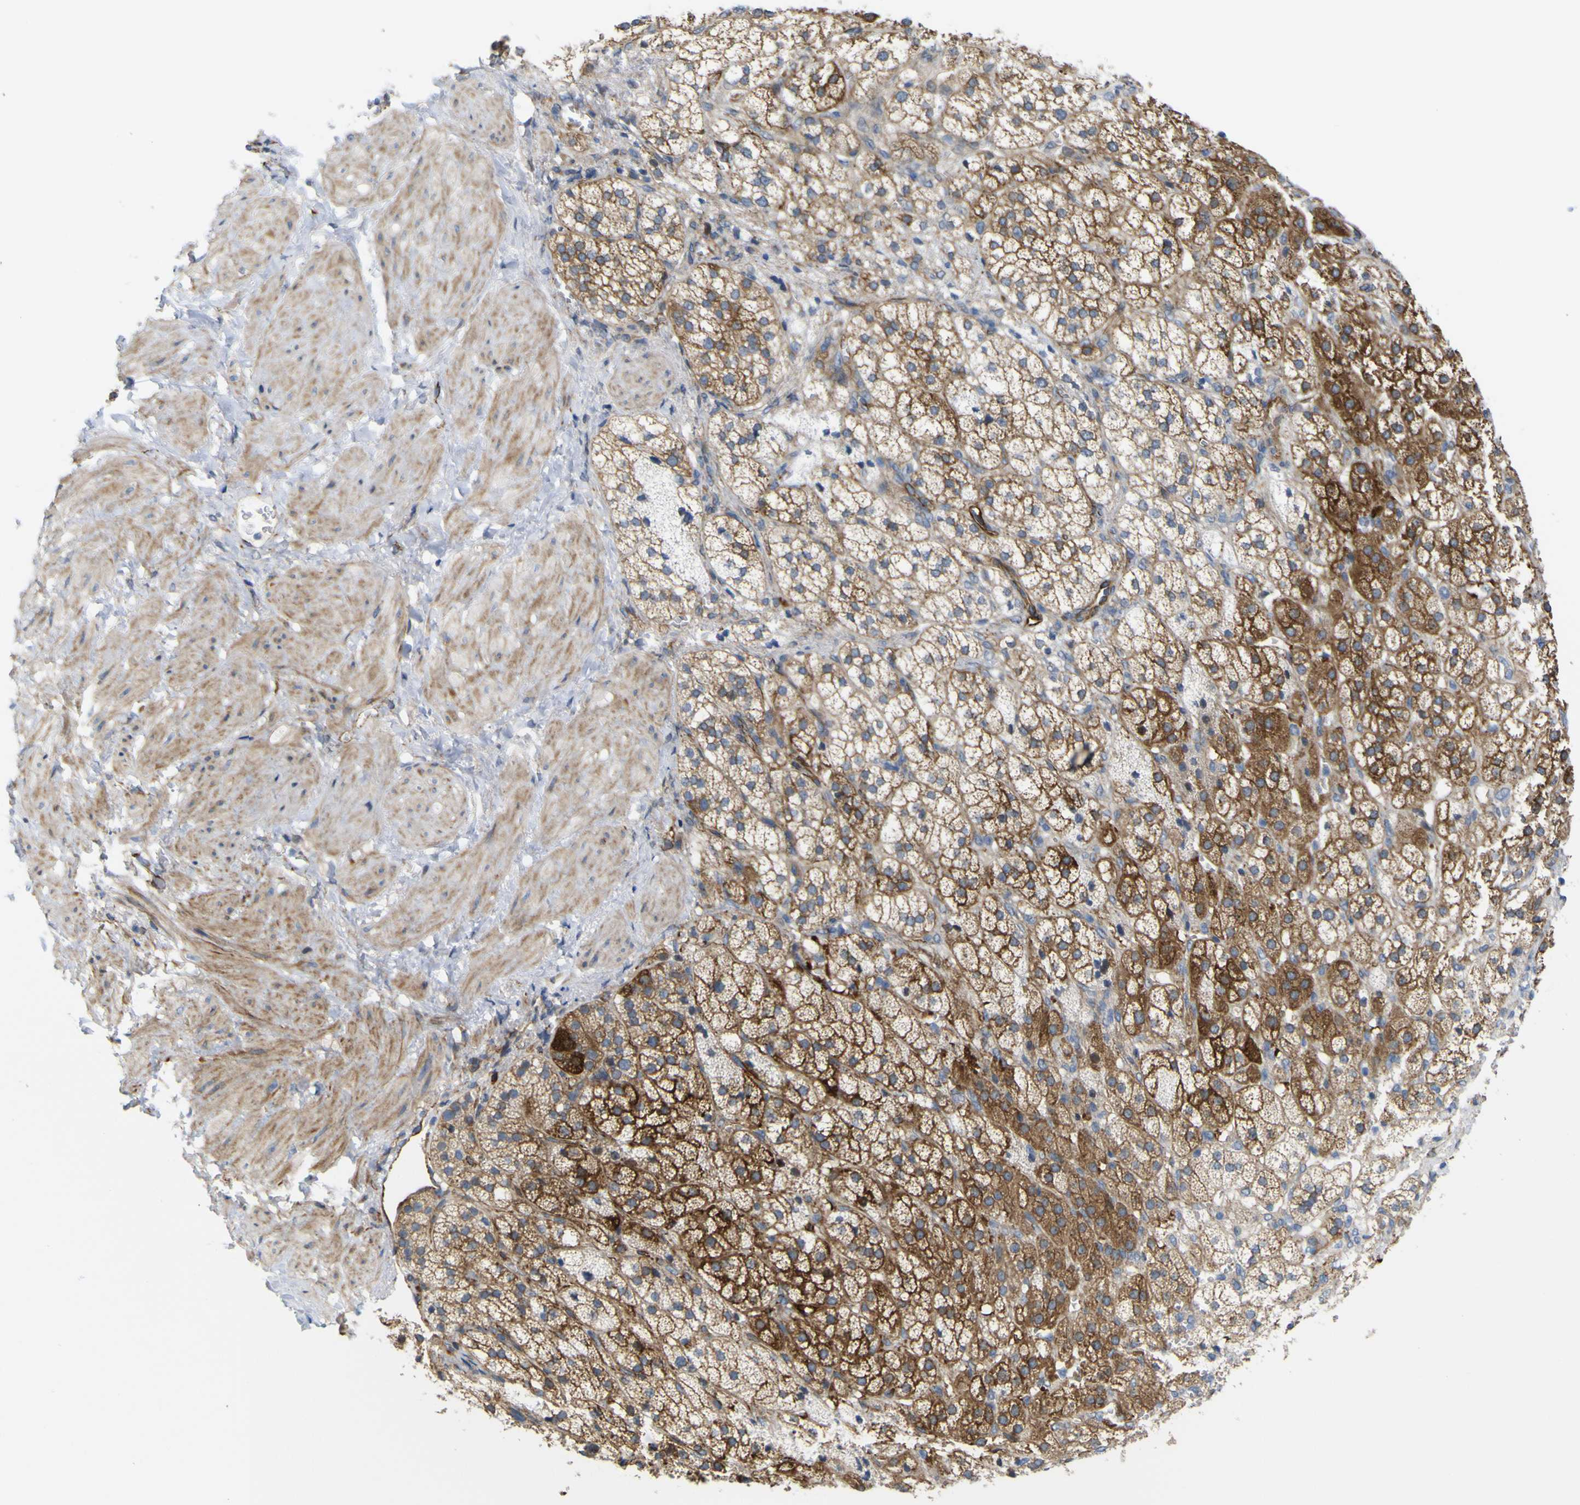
{"staining": {"intensity": "strong", "quantity": ">75%", "location": "cytoplasmic/membranous"}, "tissue": "adrenal gland", "cell_type": "Glandular cells", "image_type": "normal", "snomed": [{"axis": "morphology", "description": "Normal tissue, NOS"}, {"axis": "topography", "description": "Adrenal gland"}], "caption": "Immunohistochemical staining of normal adrenal gland reveals >75% levels of strong cytoplasmic/membranous protein positivity in about >75% of glandular cells. The protein of interest is stained brown, and the nuclei are stained in blue (DAB IHC with brightfield microscopy, high magnification).", "gene": "JPH1", "patient": {"sex": "male", "age": 56}}